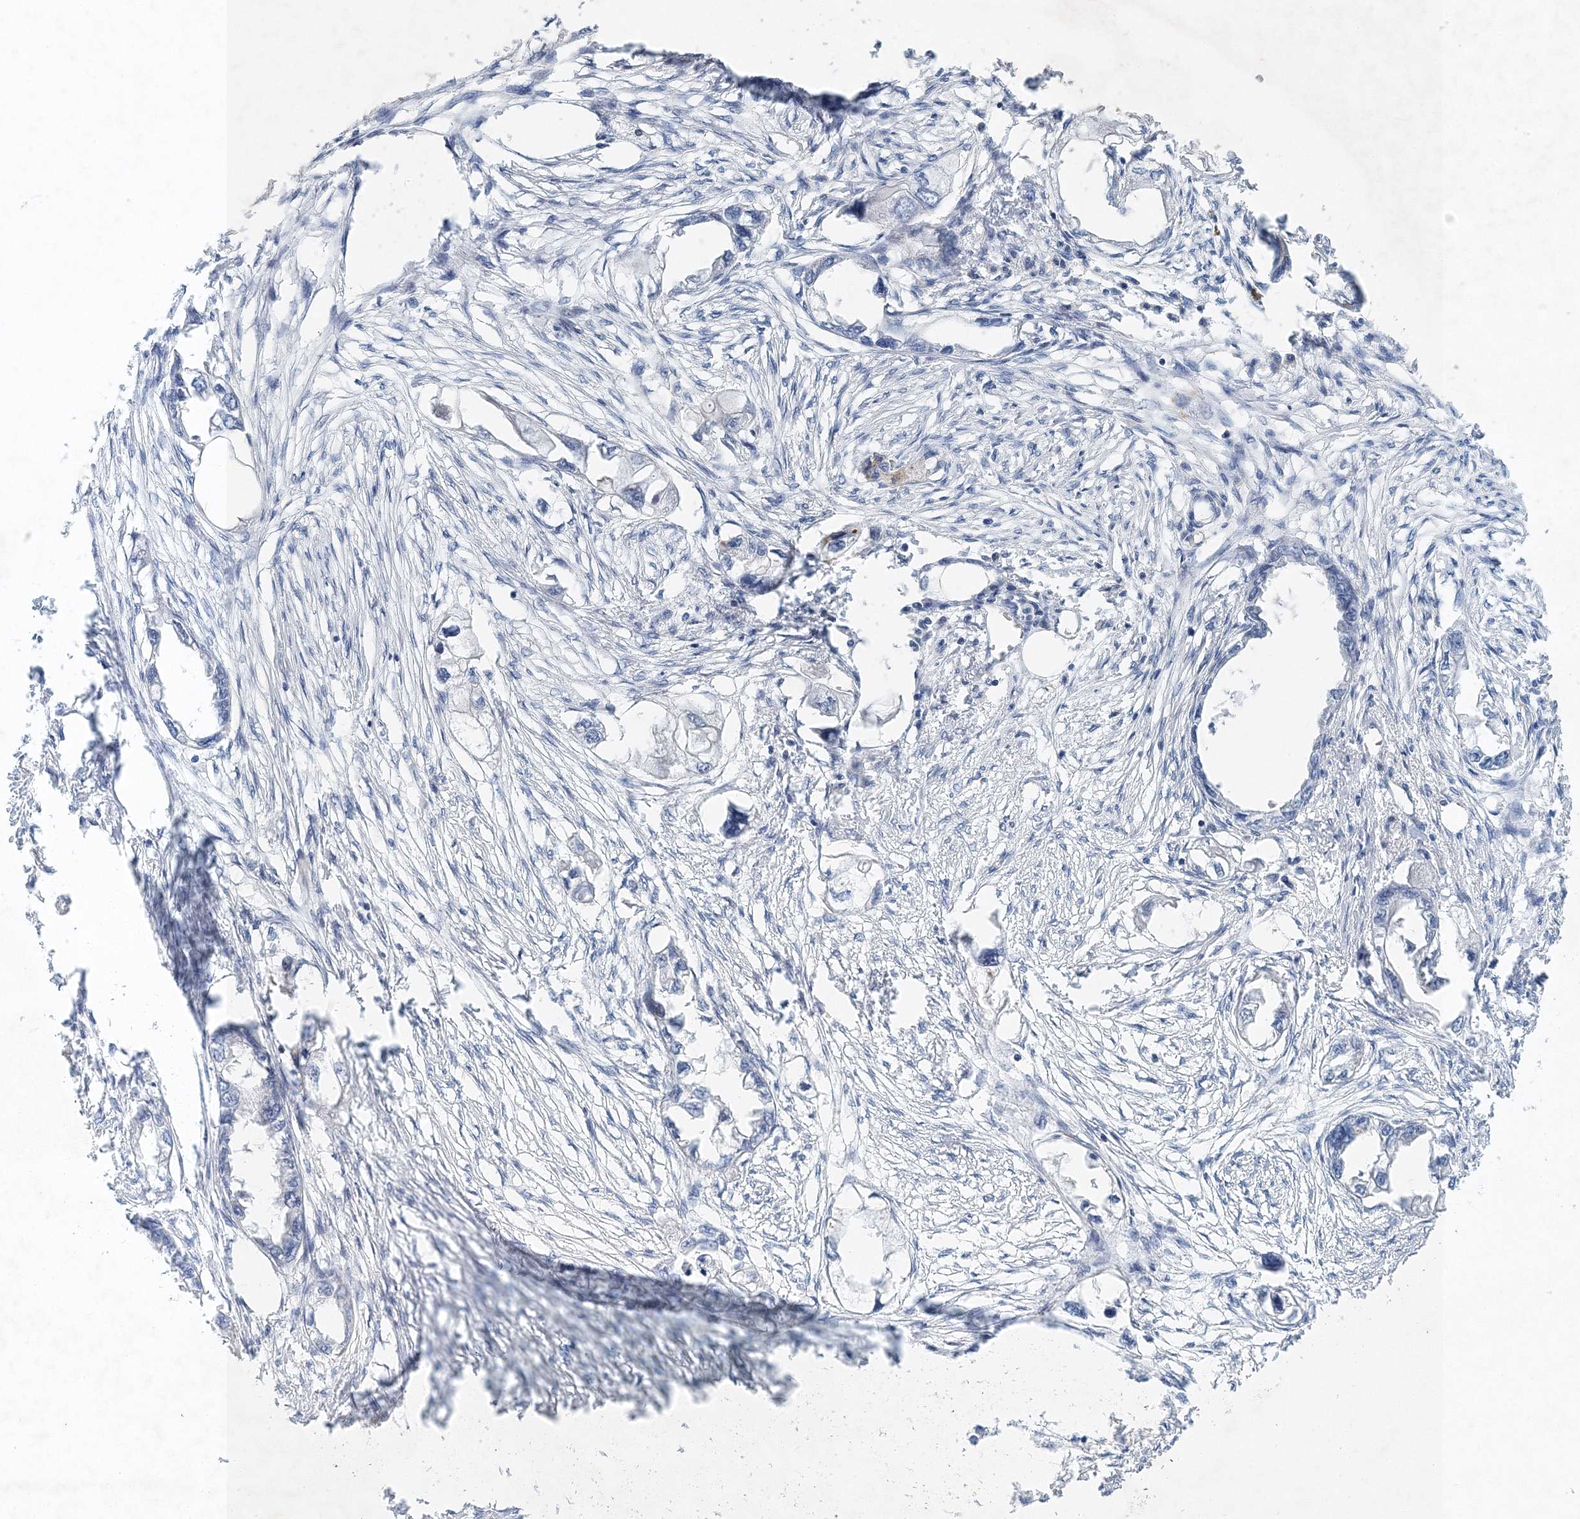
{"staining": {"intensity": "negative", "quantity": "none", "location": "none"}, "tissue": "endometrial cancer", "cell_type": "Tumor cells", "image_type": "cancer", "snomed": [{"axis": "morphology", "description": "Adenocarcinoma, NOS"}, {"axis": "morphology", "description": "Adenocarcinoma, metastatic, NOS"}, {"axis": "topography", "description": "Adipose tissue"}, {"axis": "topography", "description": "Endometrium"}], "caption": "Image shows no protein staining in tumor cells of endometrial cancer tissue.", "gene": "UIMC1", "patient": {"sex": "female", "age": 67}}